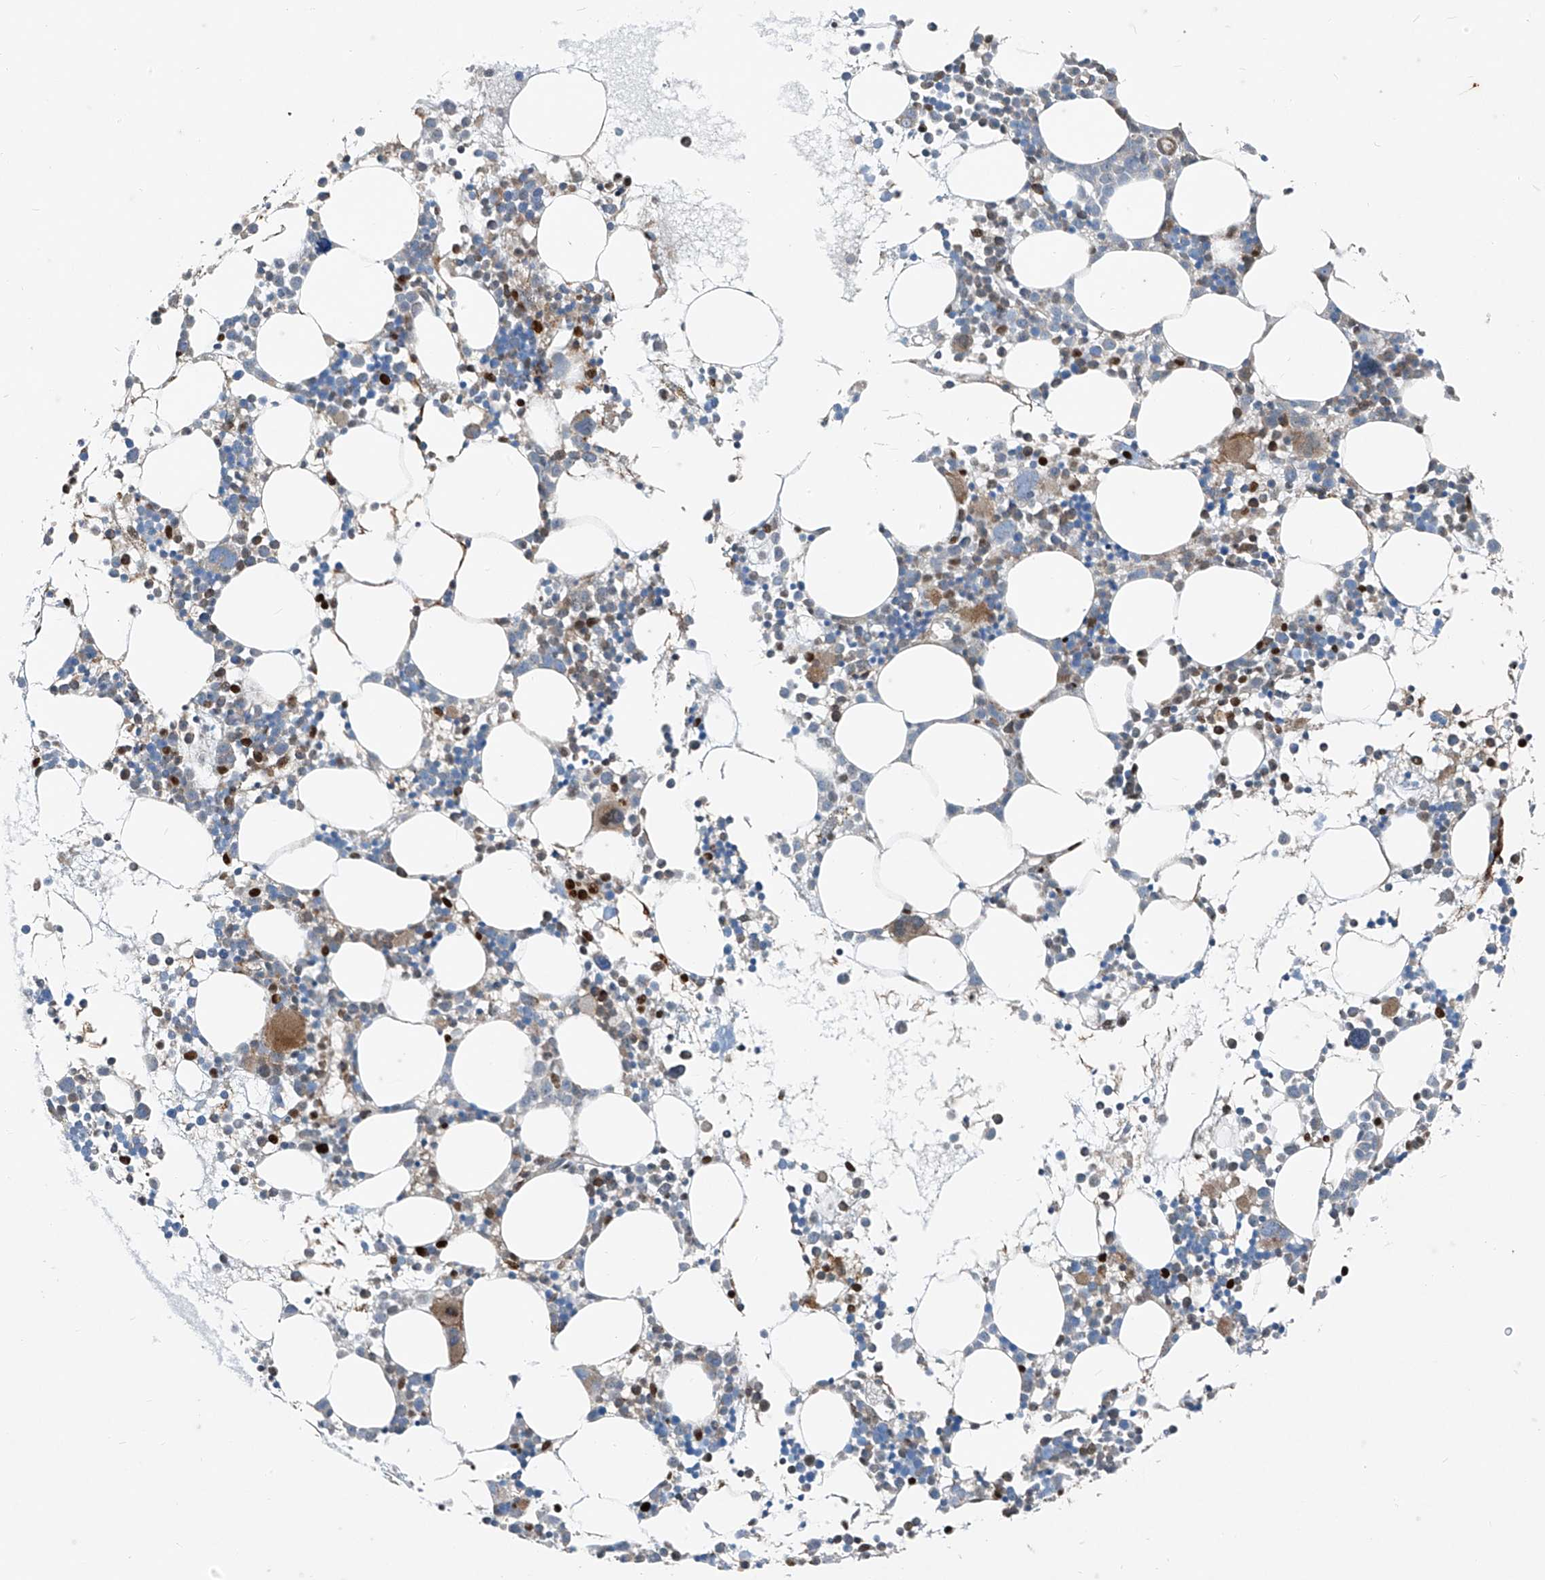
{"staining": {"intensity": "strong", "quantity": "<25%", "location": "cytoplasmic/membranous,nuclear"}, "tissue": "bone marrow", "cell_type": "Hematopoietic cells", "image_type": "normal", "snomed": [{"axis": "morphology", "description": "Normal tissue, NOS"}, {"axis": "topography", "description": "Bone marrow"}], "caption": "IHC (DAB (3,3'-diaminobenzidine)) staining of normal human bone marrow exhibits strong cytoplasmic/membranous,nuclear protein positivity in approximately <25% of hematopoietic cells. (Stains: DAB (3,3'-diaminobenzidine) in brown, nuclei in blue, Microscopy: brightfield microscopy at high magnification).", "gene": "PPCS", "patient": {"sex": "female", "age": 62}}